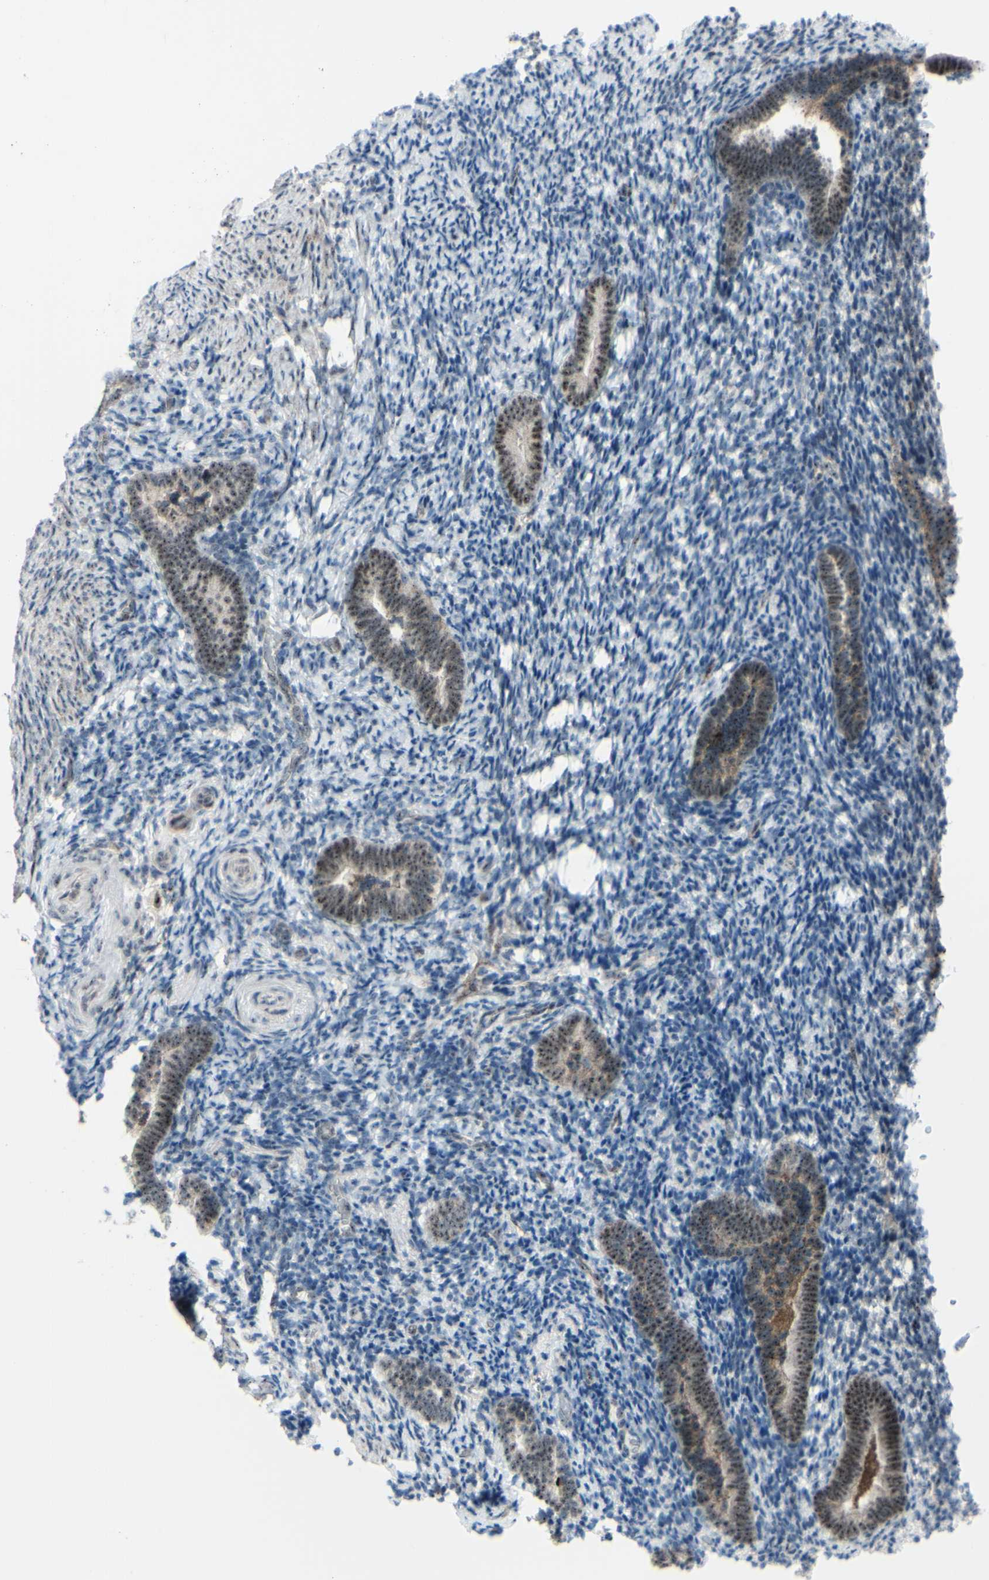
{"staining": {"intensity": "negative", "quantity": "none", "location": "none"}, "tissue": "endometrium", "cell_type": "Cells in endometrial stroma", "image_type": "normal", "snomed": [{"axis": "morphology", "description": "Normal tissue, NOS"}, {"axis": "topography", "description": "Endometrium"}], "caption": "A high-resolution photomicrograph shows immunohistochemistry (IHC) staining of normal endometrium, which reveals no significant expression in cells in endometrial stroma.", "gene": "POLR1A", "patient": {"sex": "female", "age": 51}}